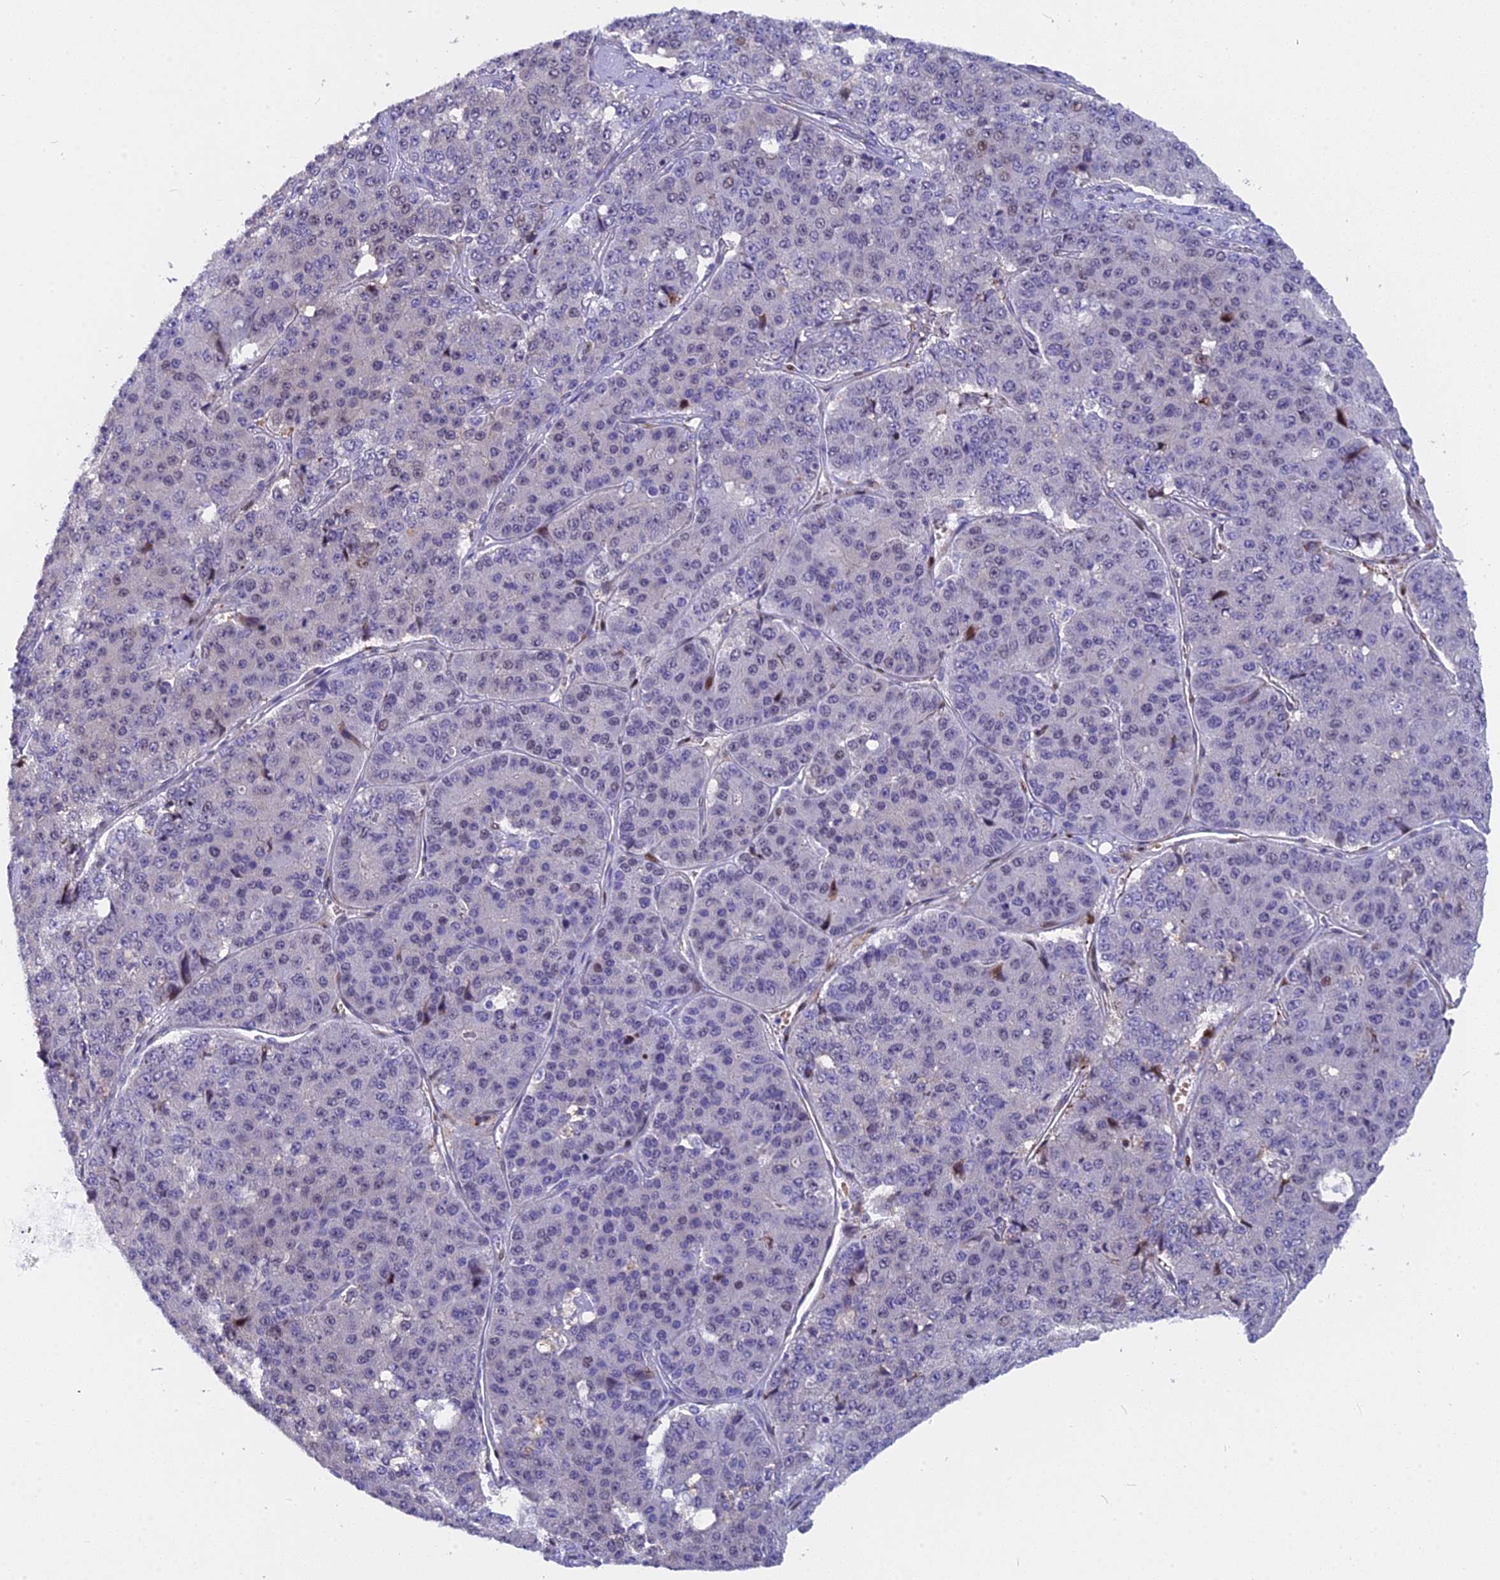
{"staining": {"intensity": "moderate", "quantity": "<25%", "location": "nuclear"}, "tissue": "pancreatic cancer", "cell_type": "Tumor cells", "image_type": "cancer", "snomed": [{"axis": "morphology", "description": "Adenocarcinoma, NOS"}, {"axis": "topography", "description": "Pancreas"}], "caption": "Tumor cells exhibit low levels of moderate nuclear staining in approximately <25% of cells in pancreatic adenocarcinoma. Nuclei are stained in blue.", "gene": "NKPD1", "patient": {"sex": "male", "age": 50}}